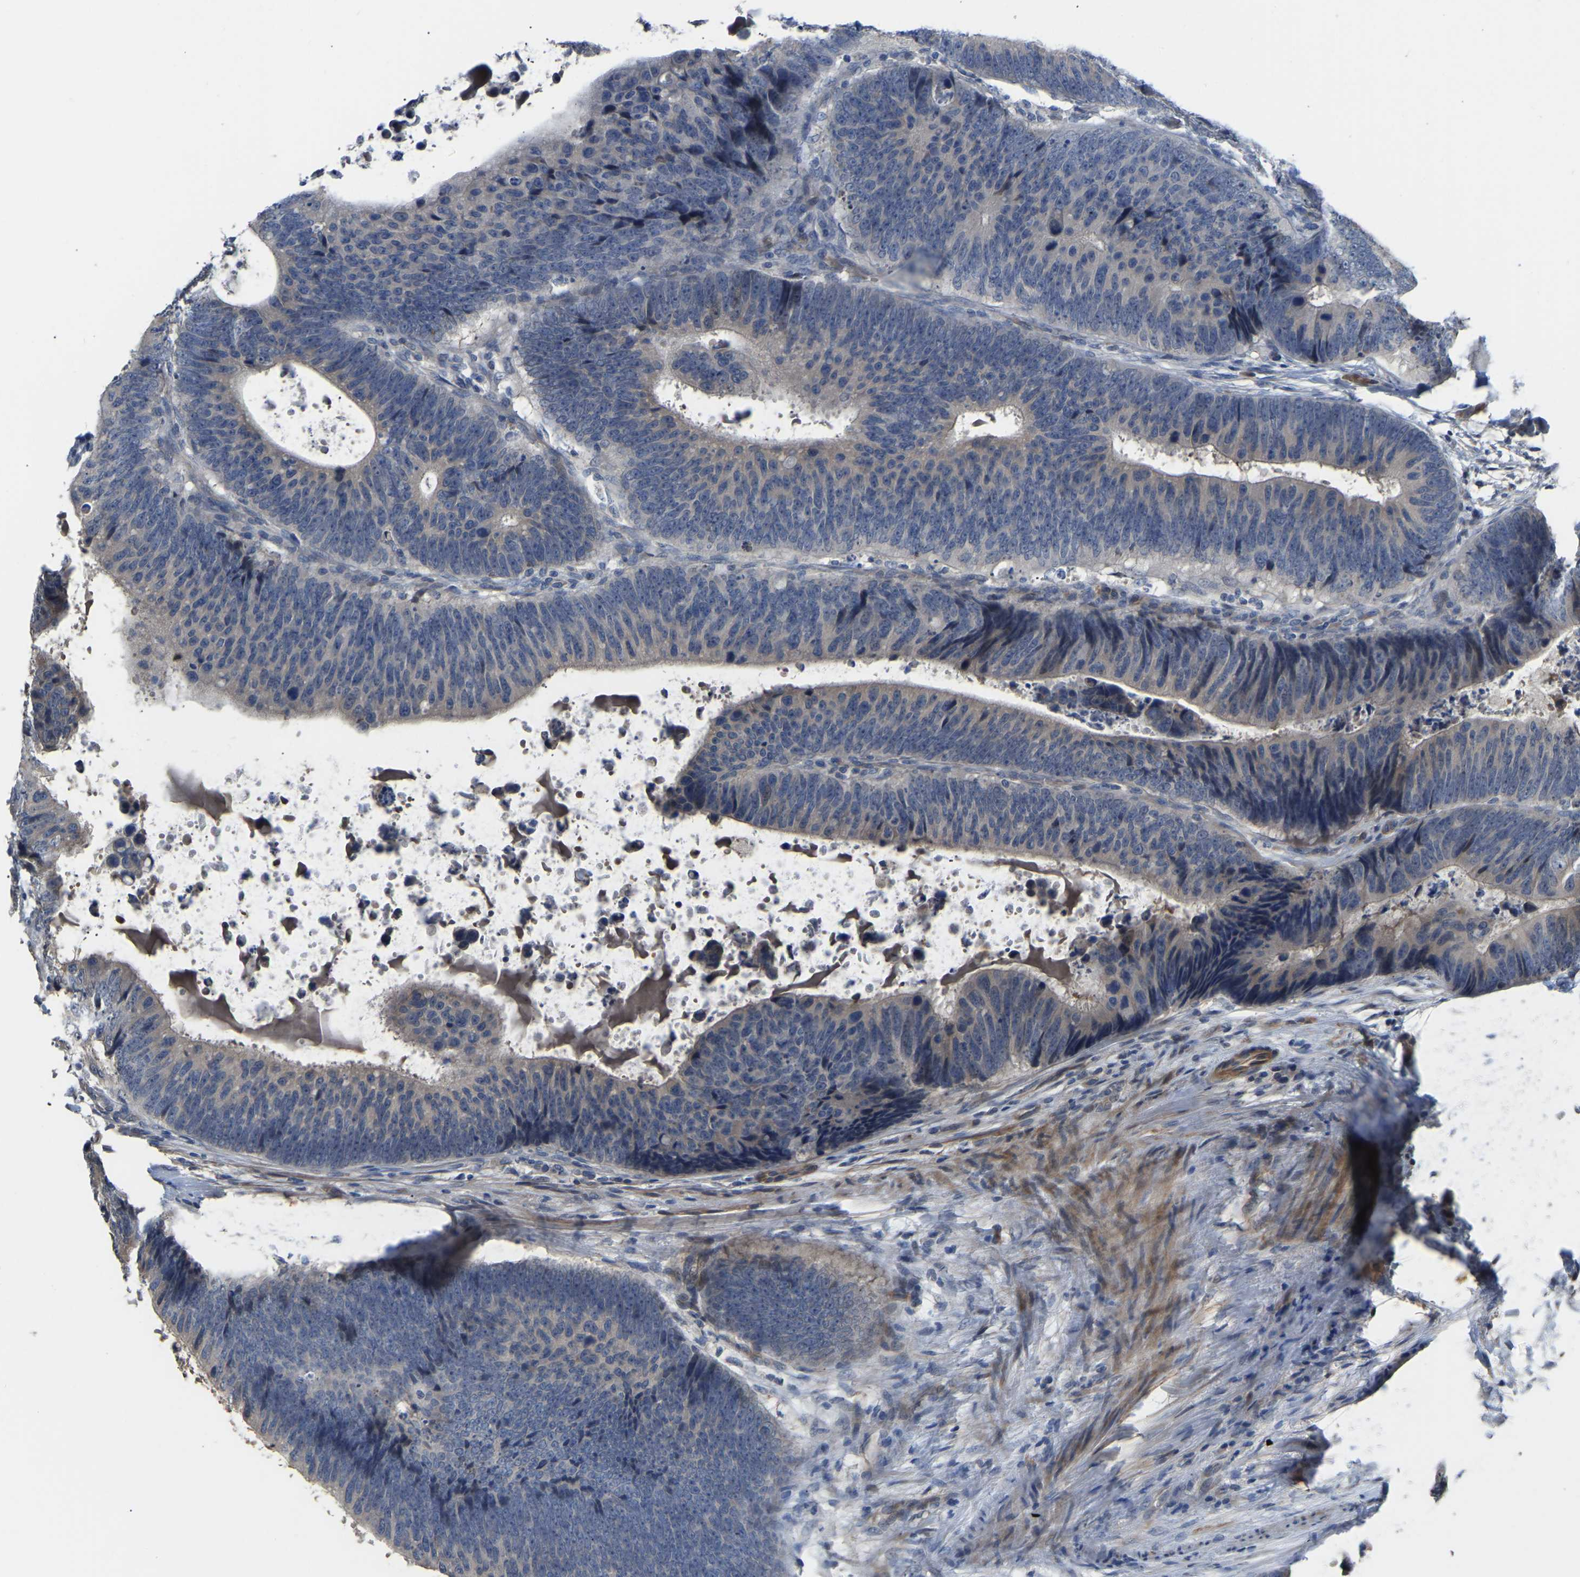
{"staining": {"intensity": "negative", "quantity": "none", "location": "none"}, "tissue": "colorectal cancer", "cell_type": "Tumor cells", "image_type": "cancer", "snomed": [{"axis": "morphology", "description": "Adenocarcinoma, NOS"}, {"axis": "topography", "description": "Colon"}], "caption": "This is an immunohistochemistry (IHC) photomicrograph of human adenocarcinoma (colorectal). There is no staining in tumor cells.", "gene": "HIGD2B", "patient": {"sex": "male", "age": 56}}